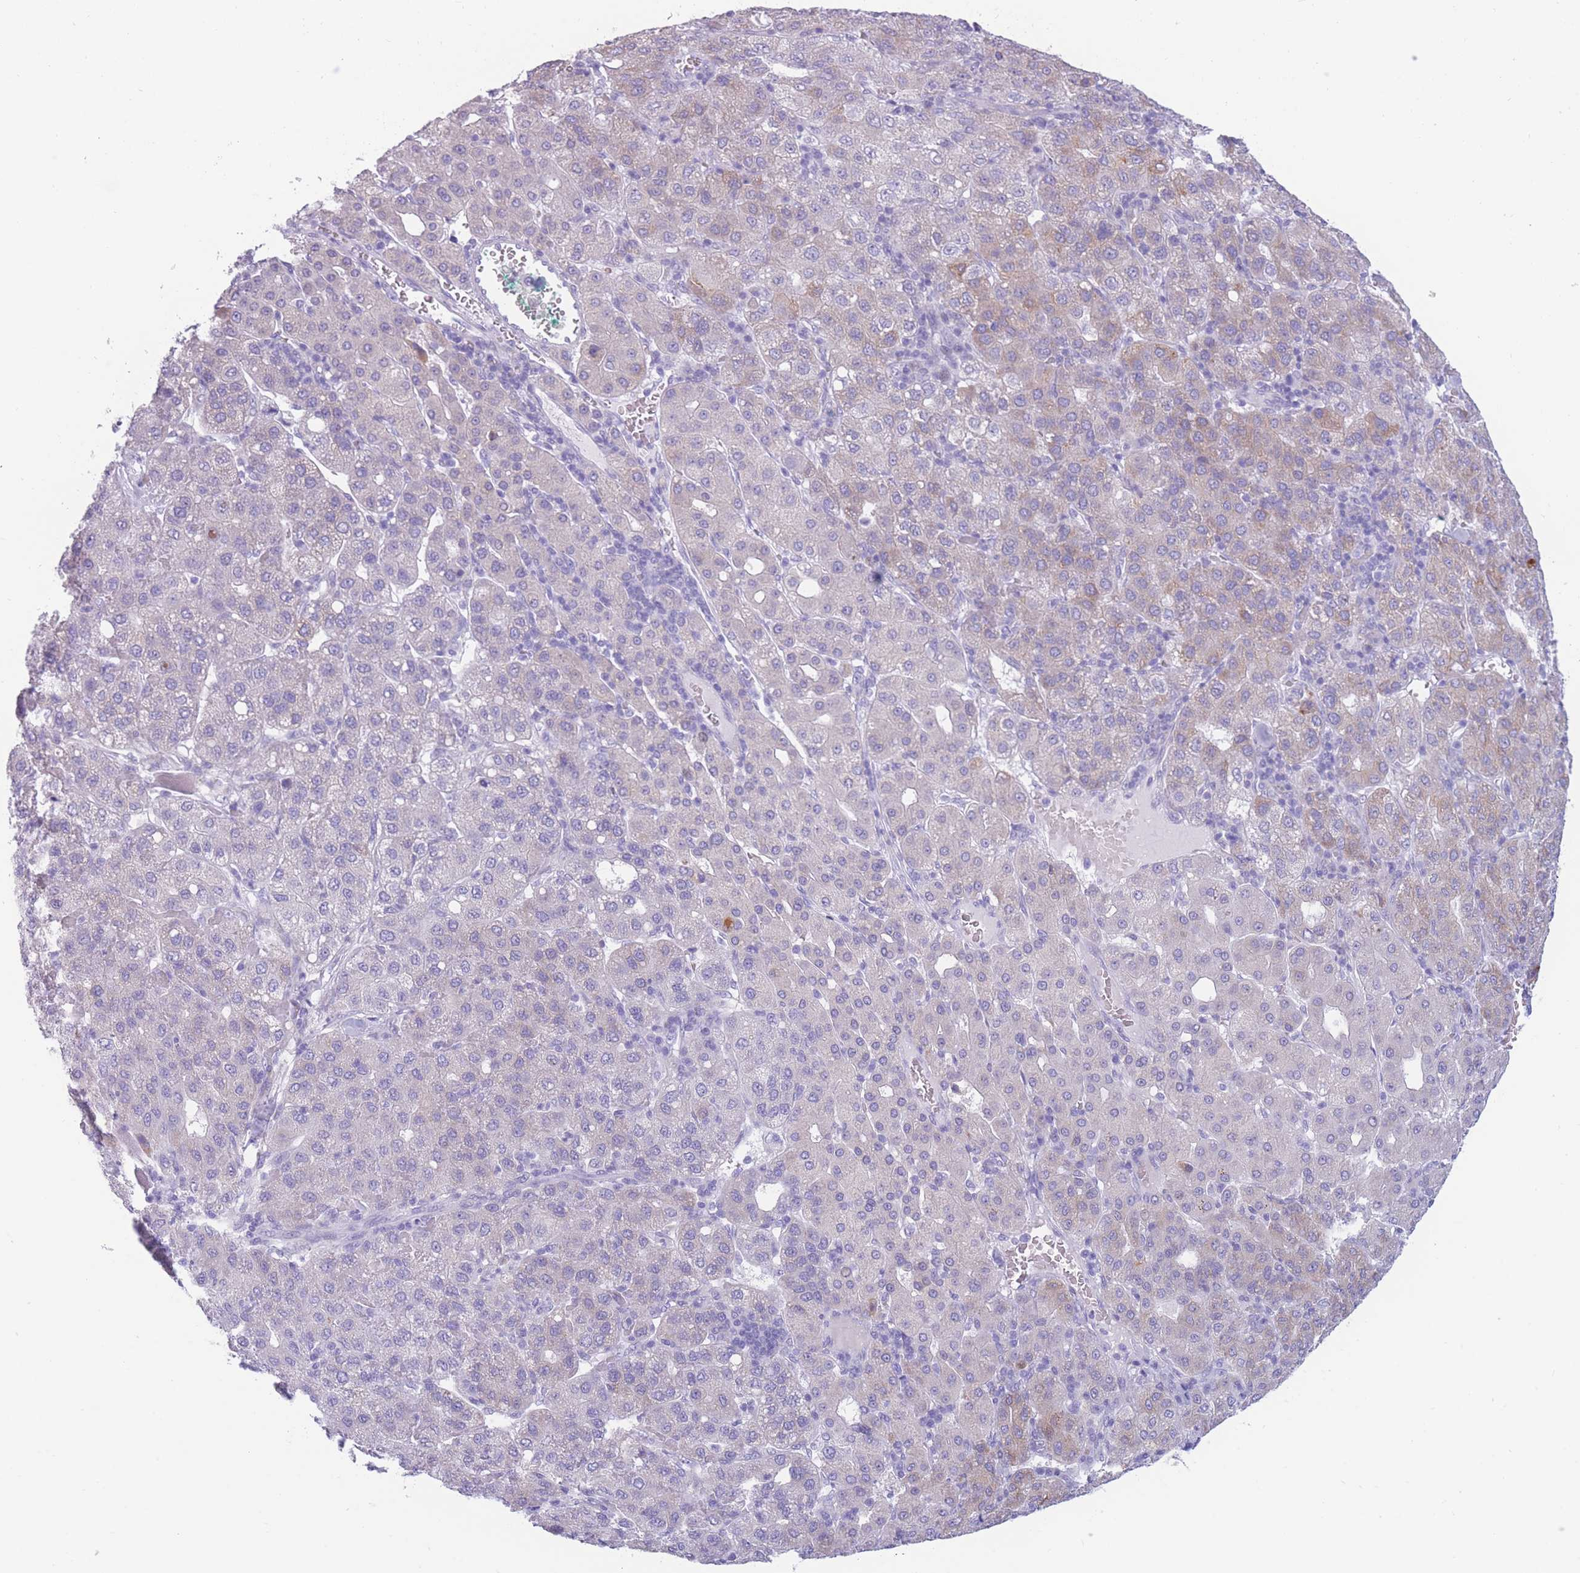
{"staining": {"intensity": "weak", "quantity": "<25%", "location": "cytoplasmic/membranous"}, "tissue": "liver cancer", "cell_type": "Tumor cells", "image_type": "cancer", "snomed": [{"axis": "morphology", "description": "Carcinoma, Hepatocellular, NOS"}, {"axis": "topography", "description": "Liver"}], "caption": "An IHC micrograph of liver cancer is shown. There is no staining in tumor cells of liver cancer.", "gene": "COL27A1", "patient": {"sex": "male", "age": 65}}